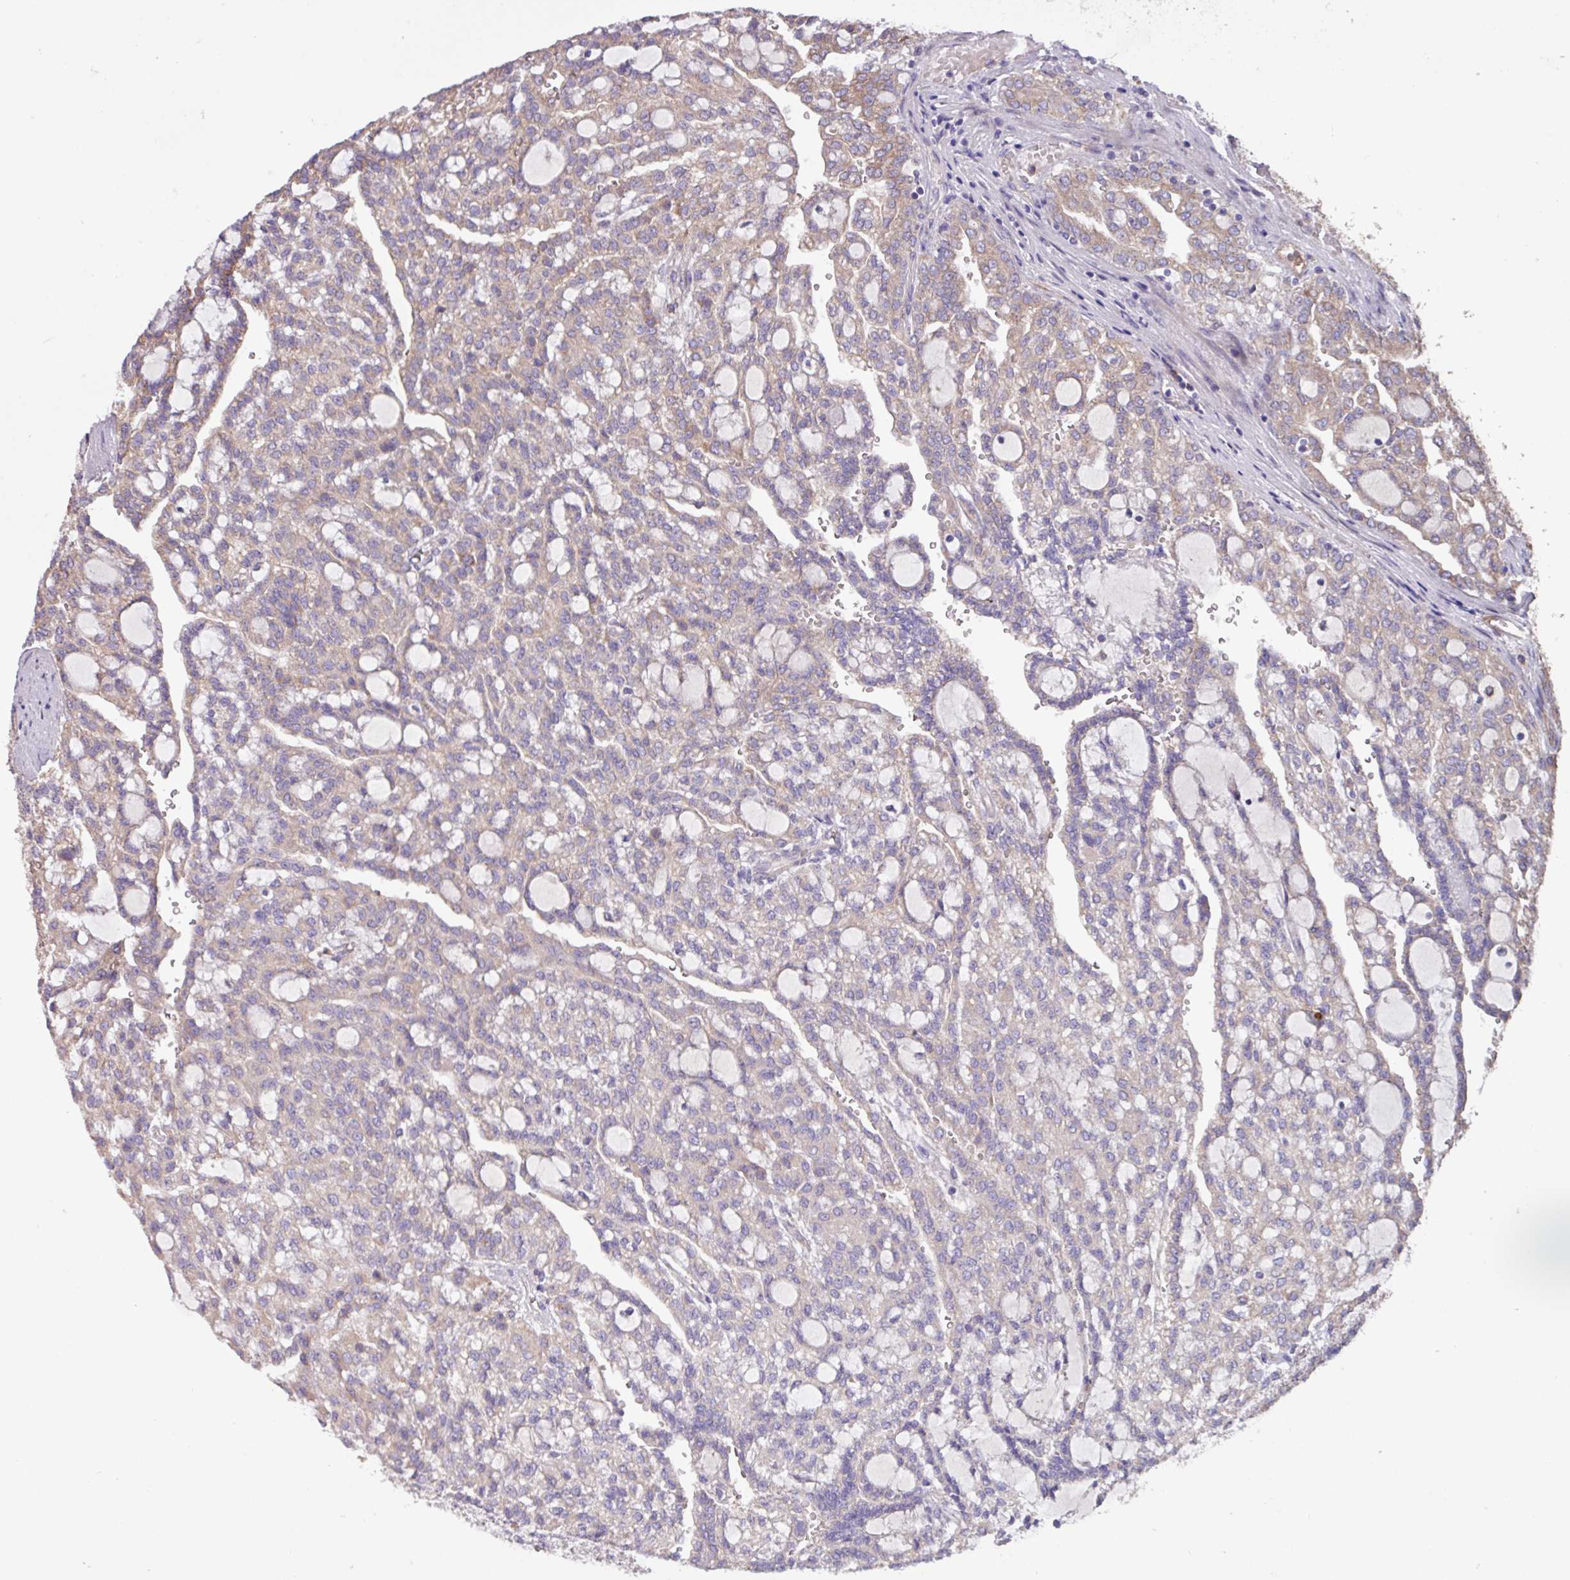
{"staining": {"intensity": "moderate", "quantity": "25%-75%", "location": "cytoplasmic/membranous"}, "tissue": "renal cancer", "cell_type": "Tumor cells", "image_type": "cancer", "snomed": [{"axis": "morphology", "description": "Adenocarcinoma, NOS"}, {"axis": "topography", "description": "Kidney"}], "caption": "Immunohistochemistry (IHC) of renal cancer (adenocarcinoma) exhibits medium levels of moderate cytoplasmic/membranous staining in about 25%-75% of tumor cells.", "gene": "PTPRQ", "patient": {"sex": "male", "age": 63}}